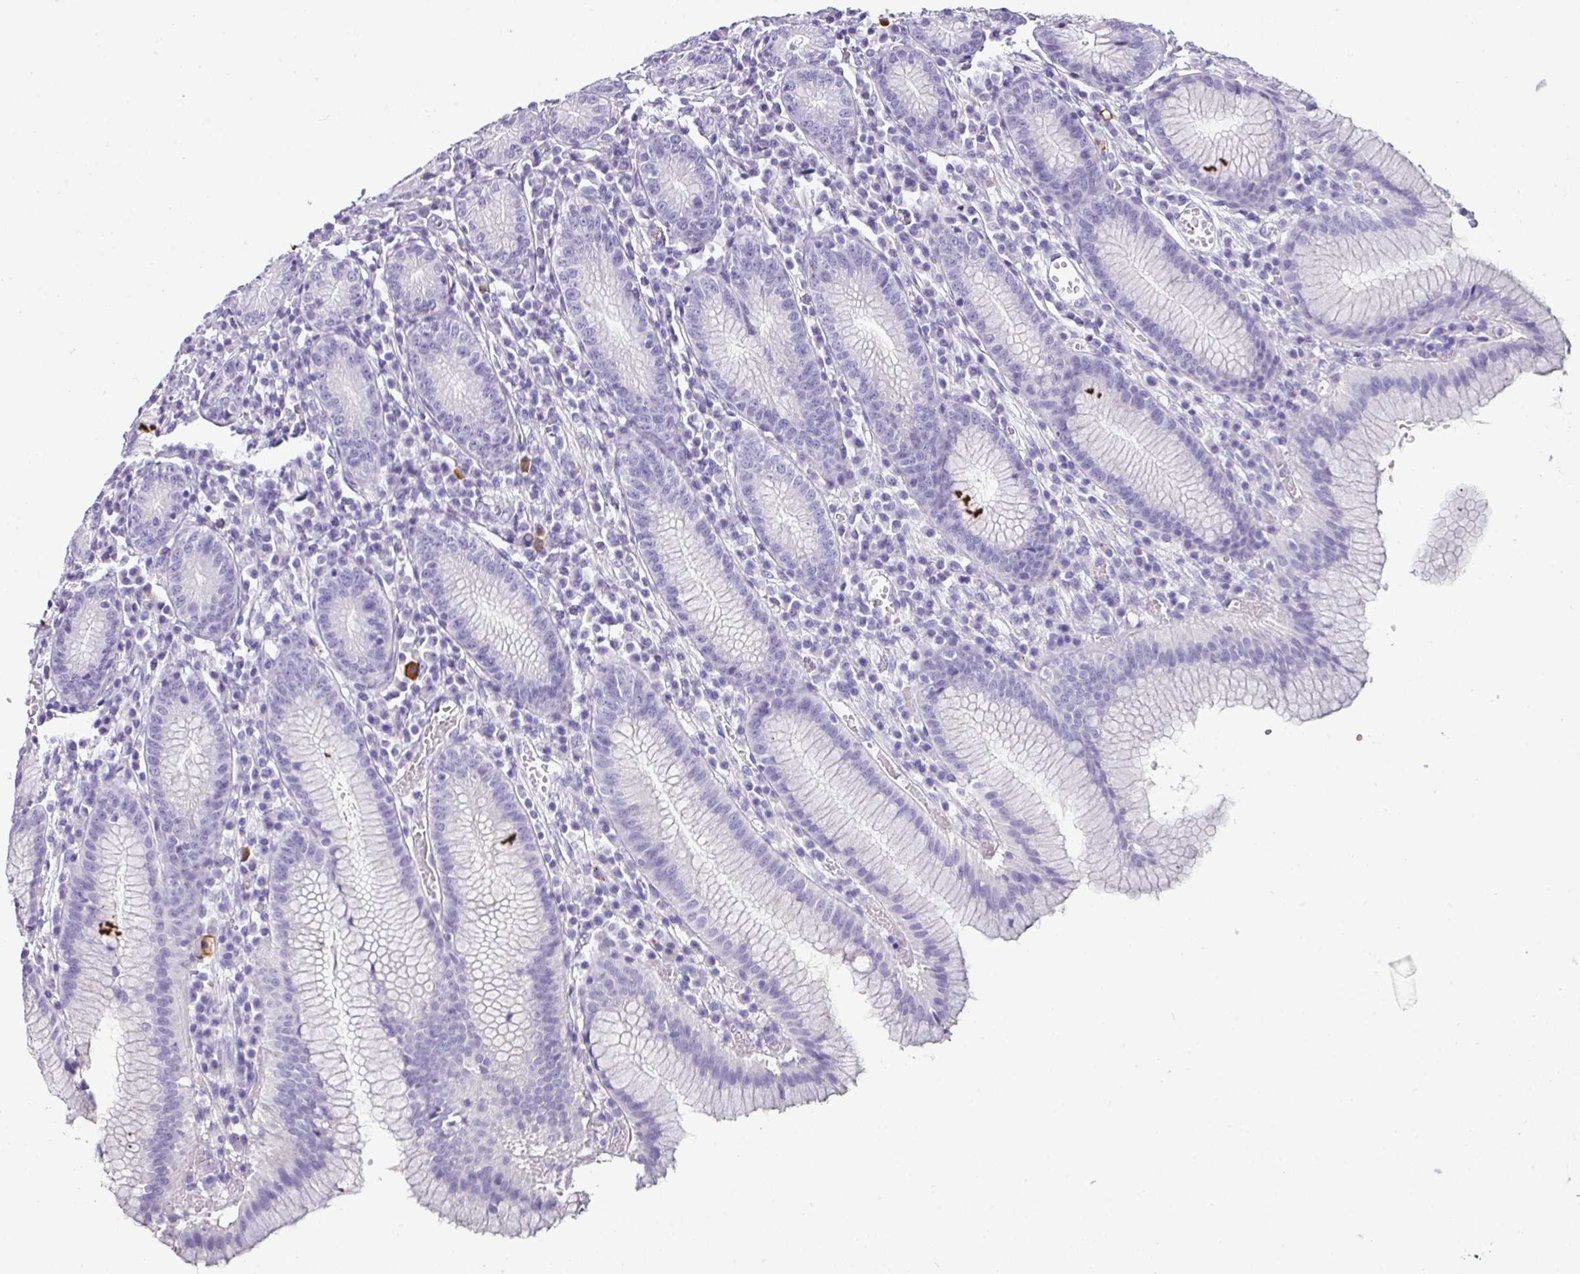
{"staining": {"intensity": "weak", "quantity": "<25%", "location": "cytoplasmic/membranous"}, "tissue": "stomach", "cell_type": "Glandular cells", "image_type": "normal", "snomed": [{"axis": "morphology", "description": "Normal tissue, NOS"}, {"axis": "topography", "description": "Stomach"}], "caption": "Immunohistochemistry image of normal human stomach stained for a protein (brown), which displays no positivity in glandular cells.", "gene": "NAPSA", "patient": {"sex": "male", "age": 55}}